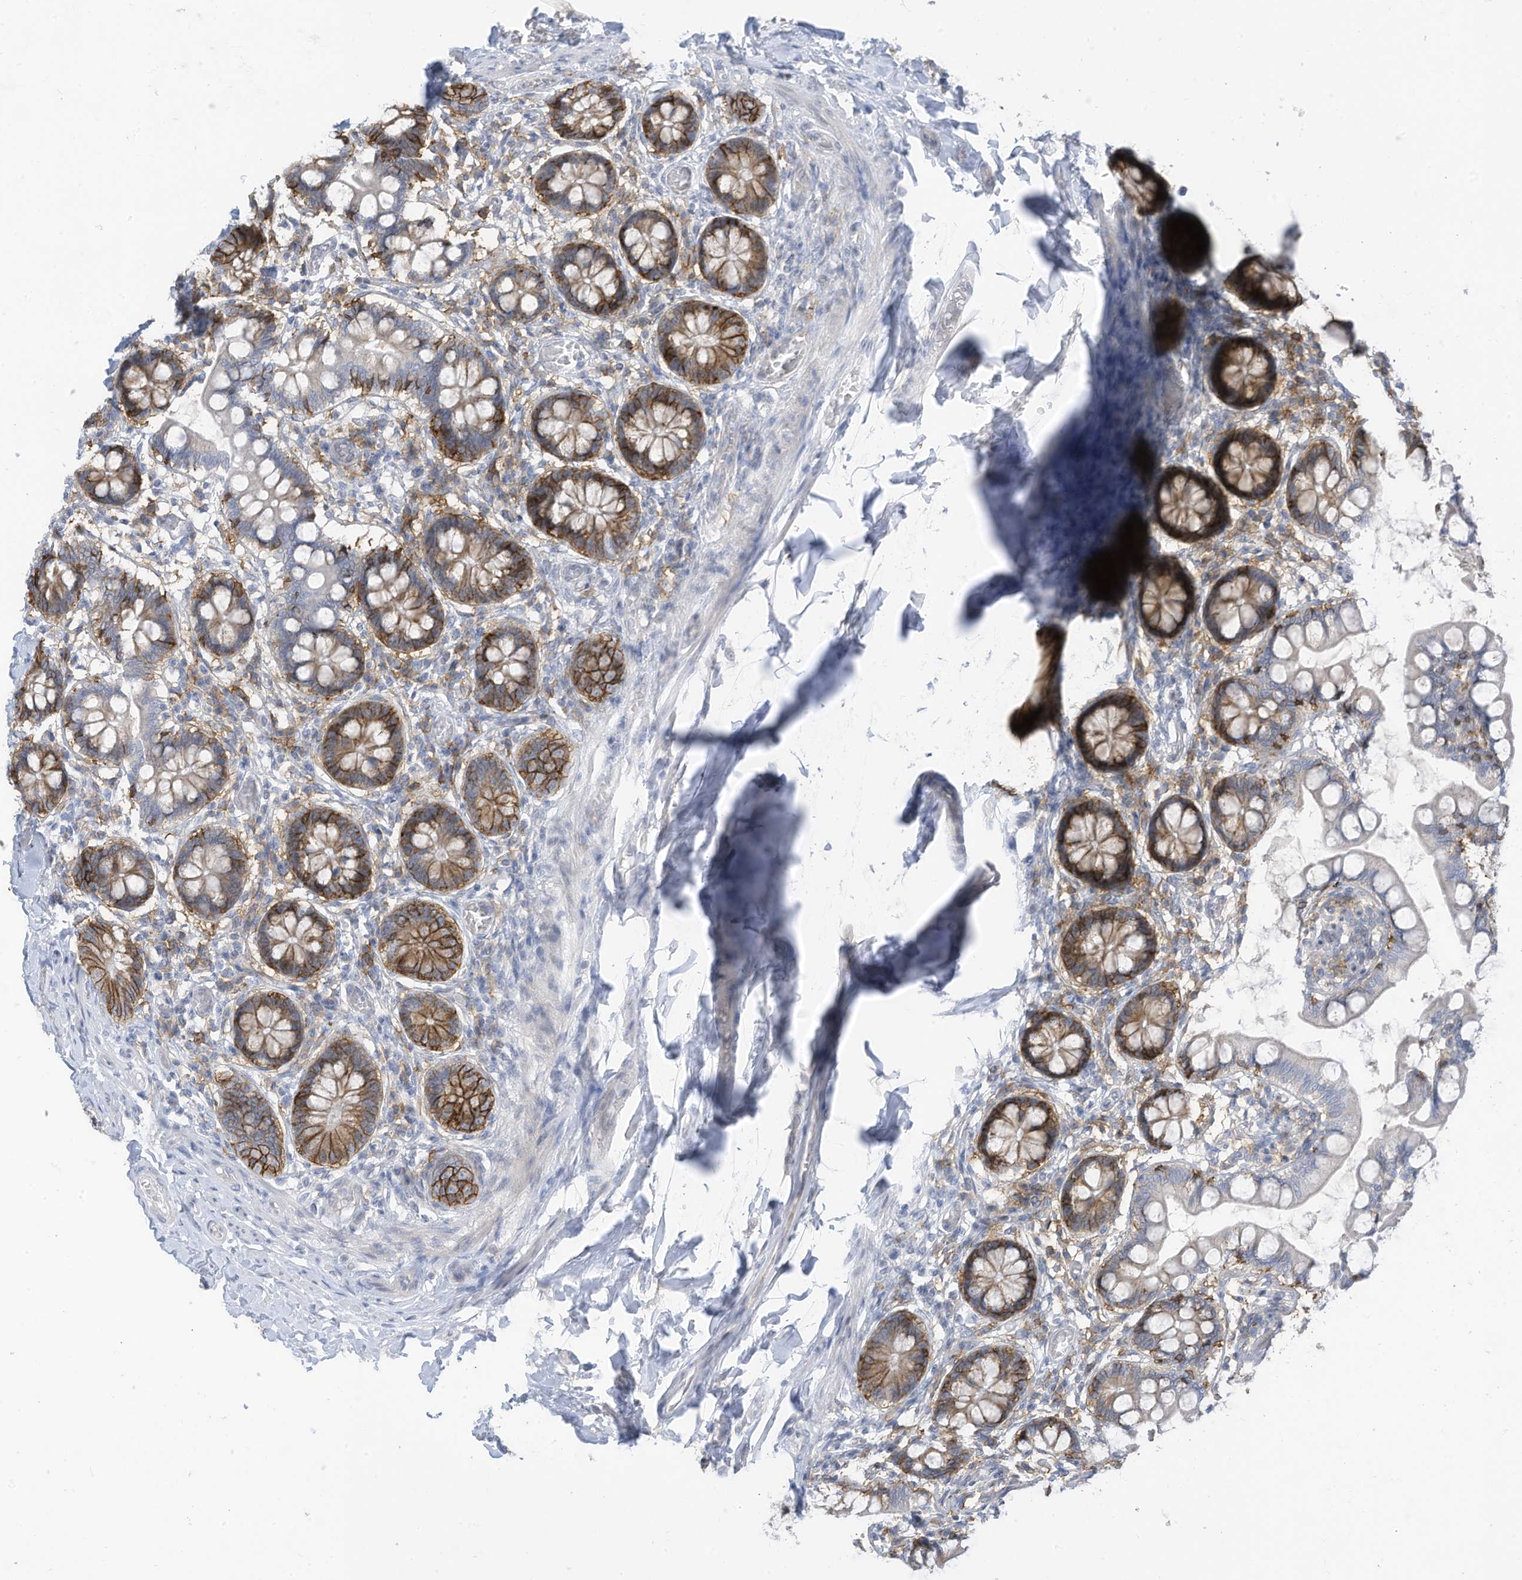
{"staining": {"intensity": "strong", "quantity": "25%-75%", "location": "cytoplasmic/membranous"}, "tissue": "small intestine", "cell_type": "Glandular cells", "image_type": "normal", "snomed": [{"axis": "morphology", "description": "Normal tissue, NOS"}, {"axis": "topography", "description": "Small intestine"}], "caption": "The micrograph shows staining of benign small intestine, revealing strong cytoplasmic/membranous protein staining (brown color) within glandular cells.", "gene": "SLC1A5", "patient": {"sex": "male", "age": 52}}